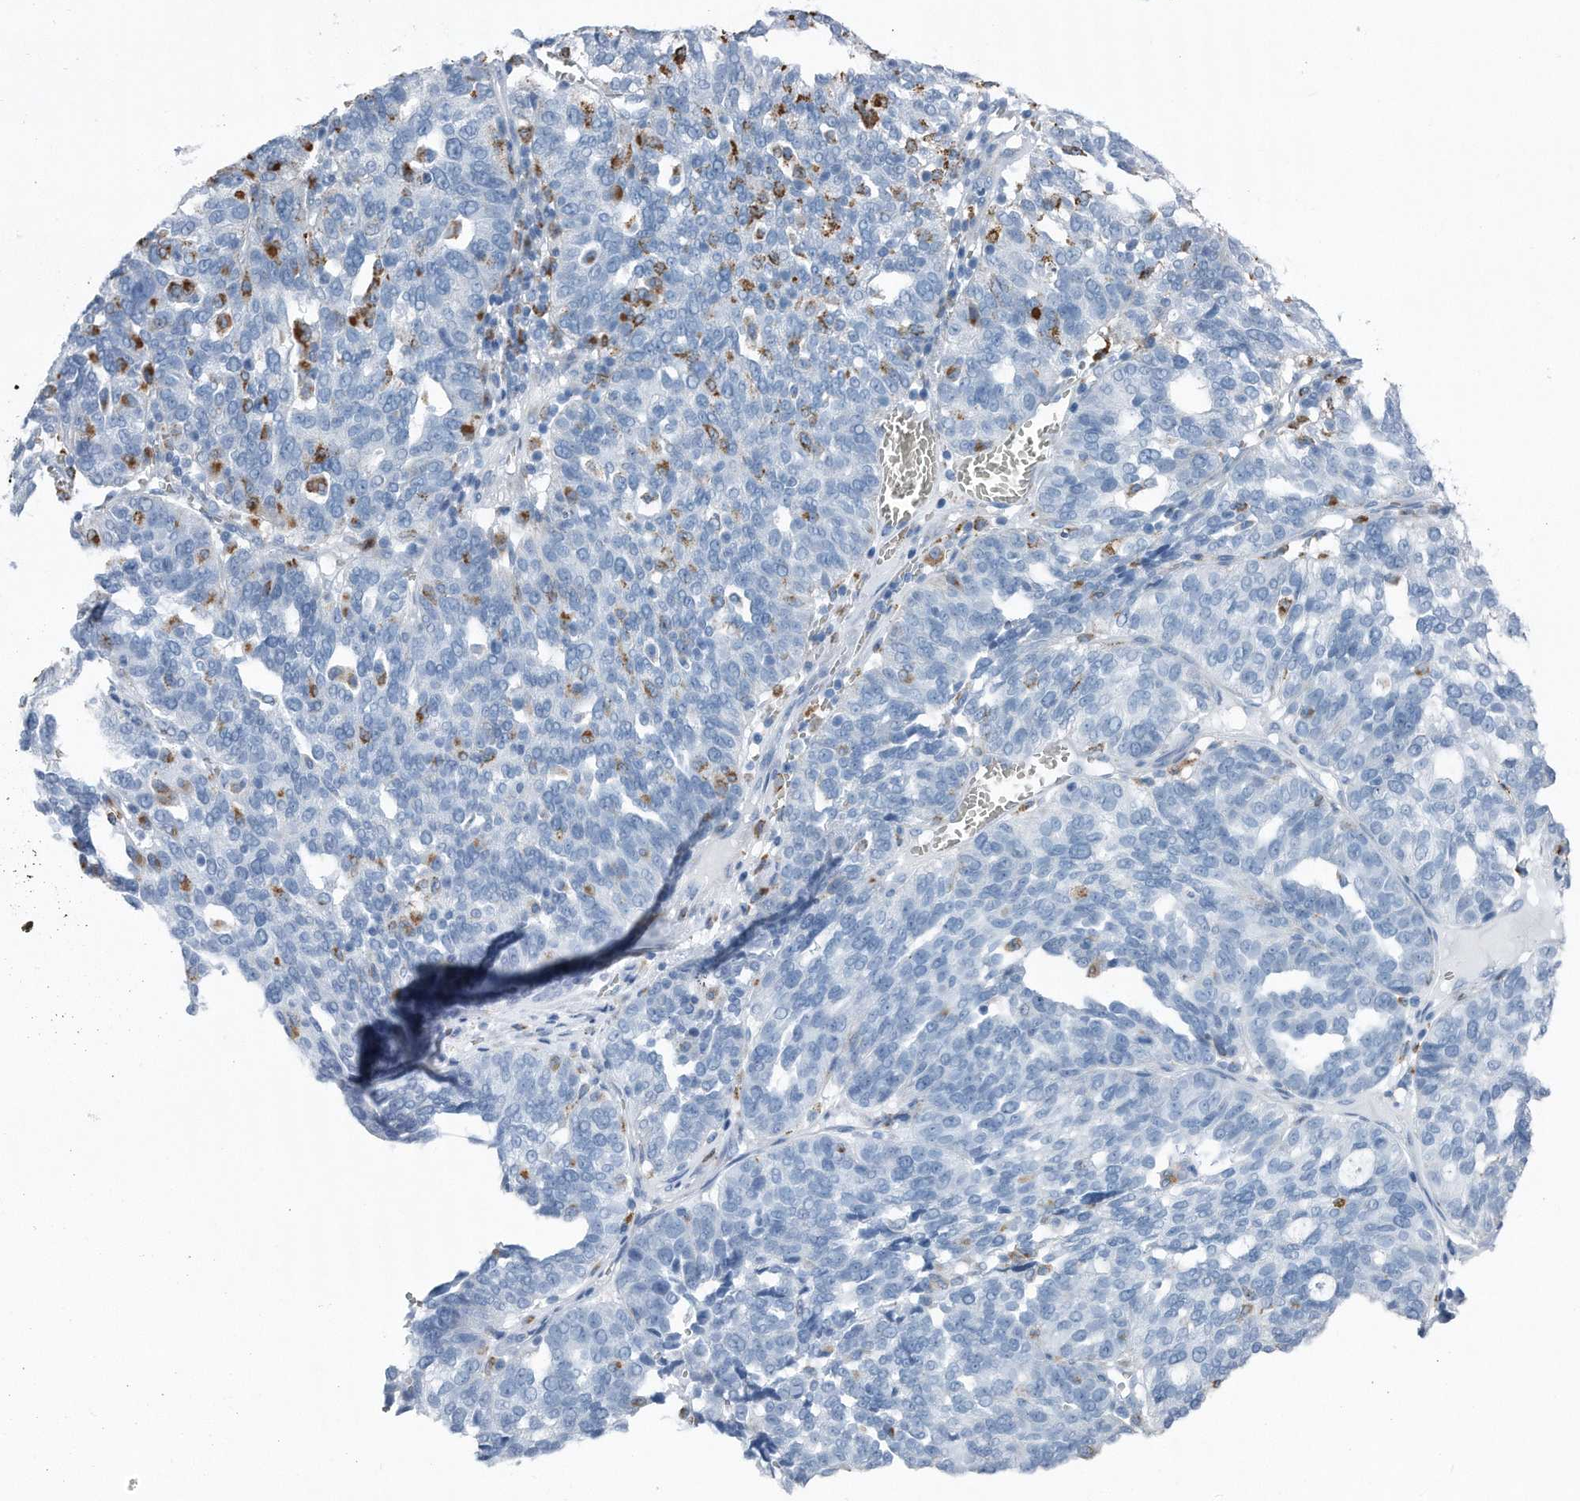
{"staining": {"intensity": "negative", "quantity": "none", "location": "none"}, "tissue": "ovarian cancer", "cell_type": "Tumor cells", "image_type": "cancer", "snomed": [{"axis": "morphology", "description": "Cystadenocarcinoma, serous, NOS"}, {"axis": "topography", "description": "Ovary"}], "caption": "A photomicrograph of ovarian cancer stained for a protein shows no brown staining in tumor cells.", "gene": "ZNF772", "patient": {"sex": "female", "age": 59}}